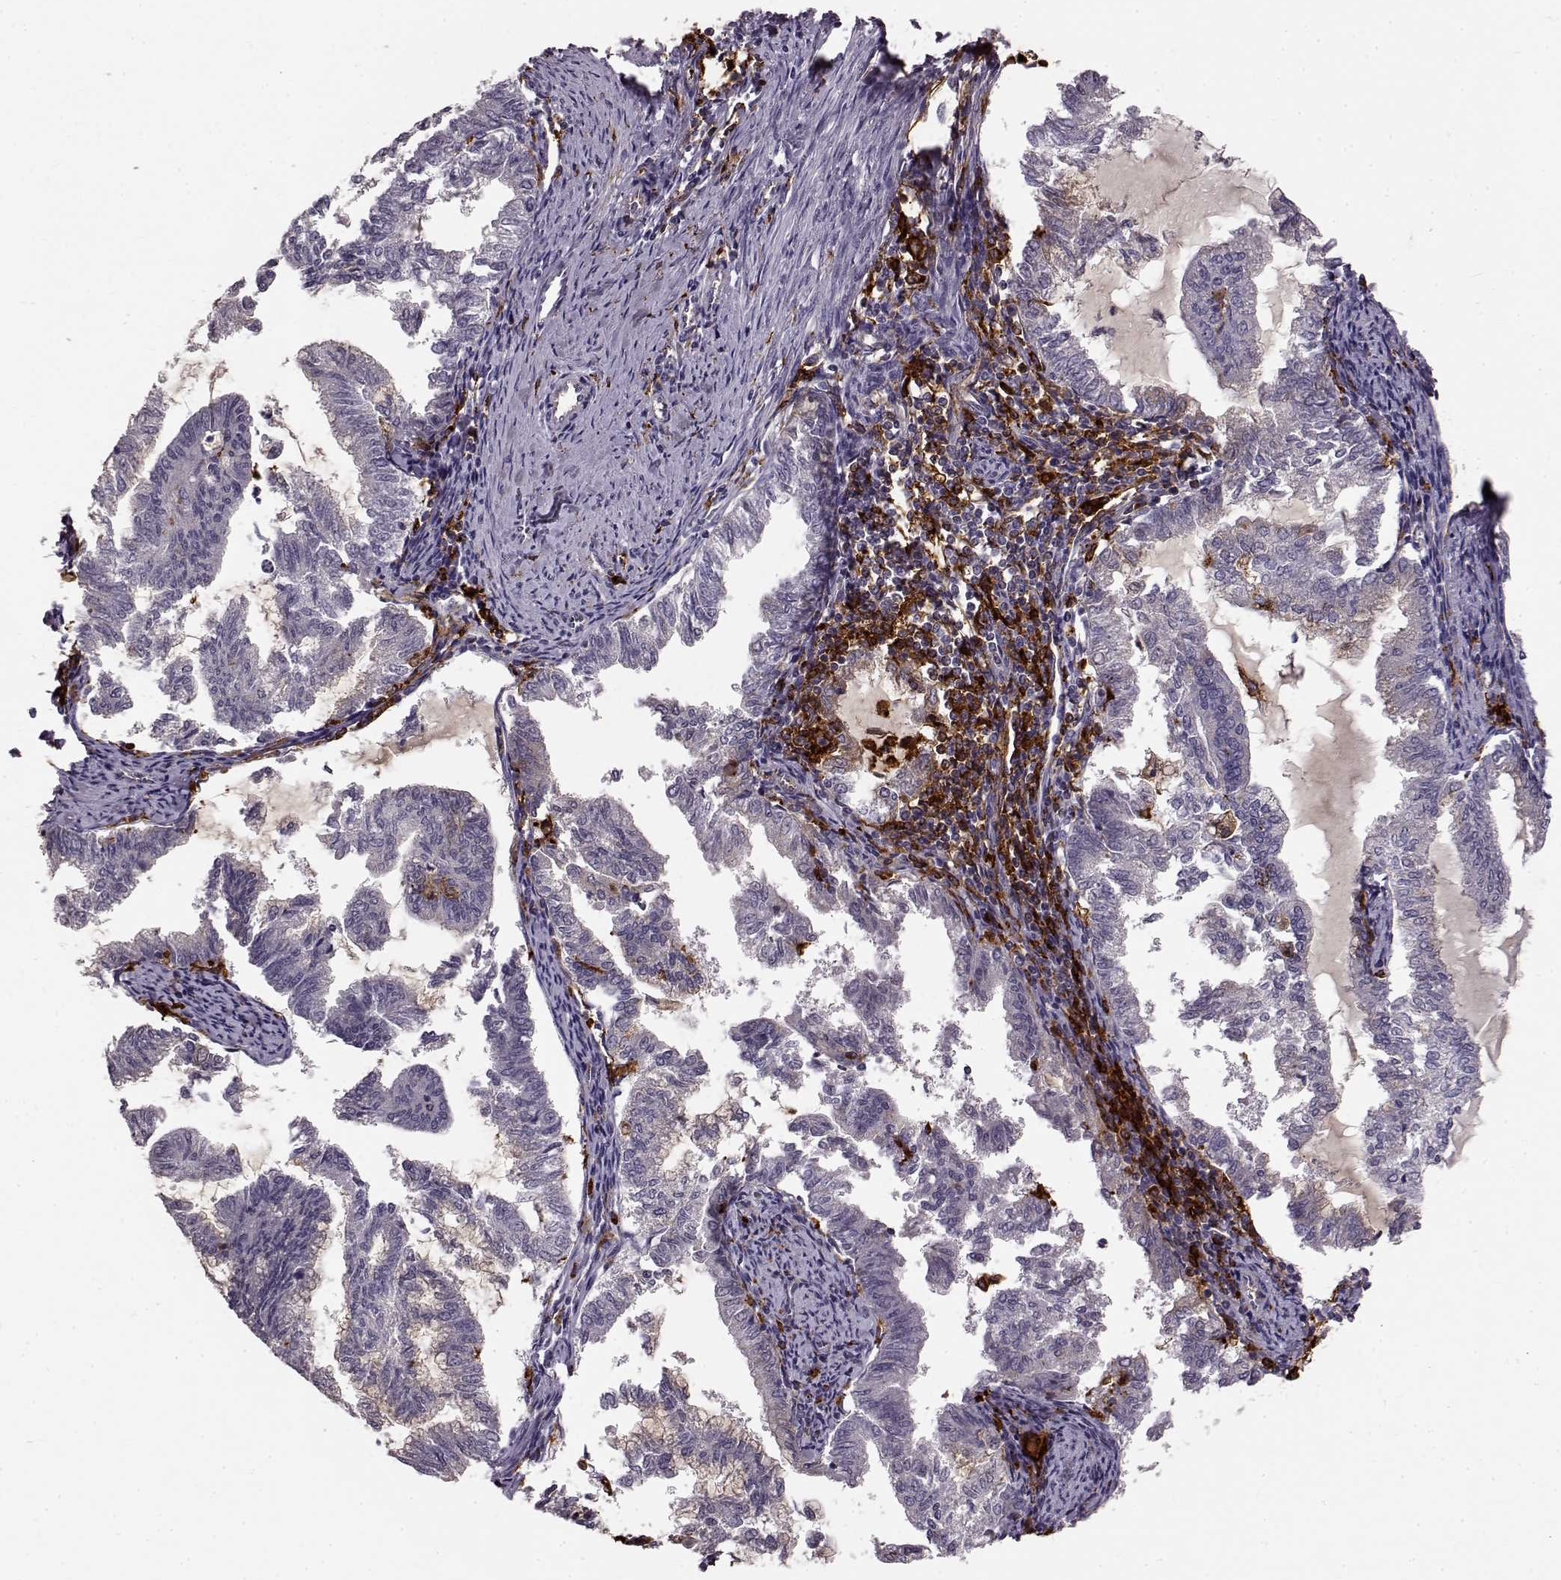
{"staining": {"intensity": "negative", "quantity": "none", "location": "none"}, "tissue": "endometrial cancer", "cell_type": "Tumor cells", "image_type": "cancer", "snomed": [{"axis": "morphology", "description": "Adenocarcinoma, NOS"}, {"axis": "topography", "description": "Endometrium"}], "caption": "This is an IHC histopathology image of endometrial cancer. There is no positivity in tumor cells.", "gene": "CCNF", "patient": {"sex": "female", "age": 79}}